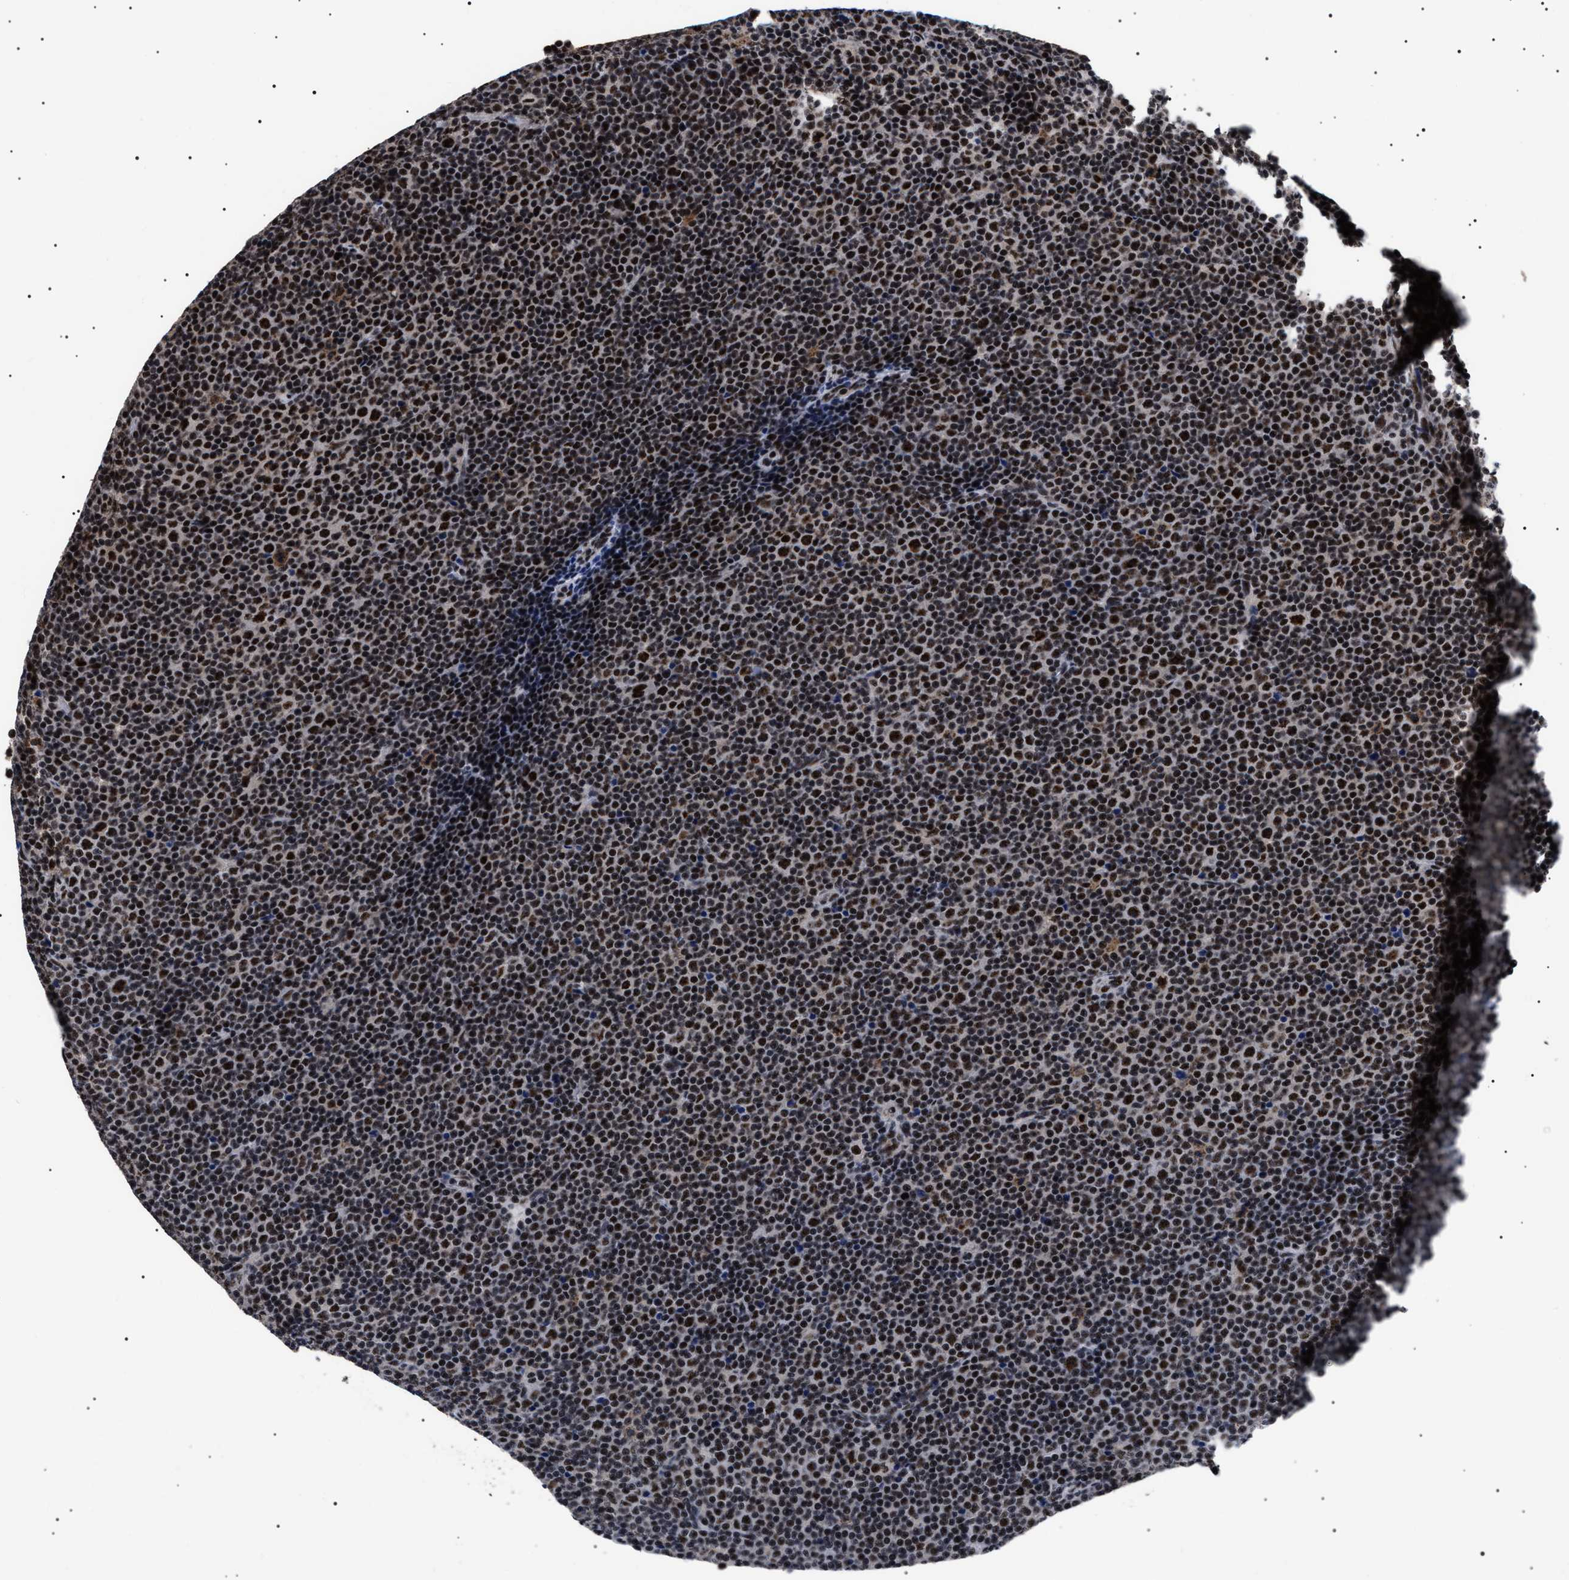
{"staining": {"intensity": "strong", "quantity": ">75%", "location": "nuclear"}, "tissue": "lymphoma", "cell_type": "Tumor cells", "image_type": "cancer", "snomed": [{"axis": "morphology", "description": "Malignant lymphoma, non-Hodgkin's type, Low grade"}, {"axis": "topography", "description": "Lymph node"}], "caption": "DAB (3,3'-diaminobenzidine) immunohistochemical staining of human lymphoma shows strong nuclear protein positivity in approximately >75% of tumor cells.", "gene": "CAAP1", "patient": {"sex": "female", "age": 67}}